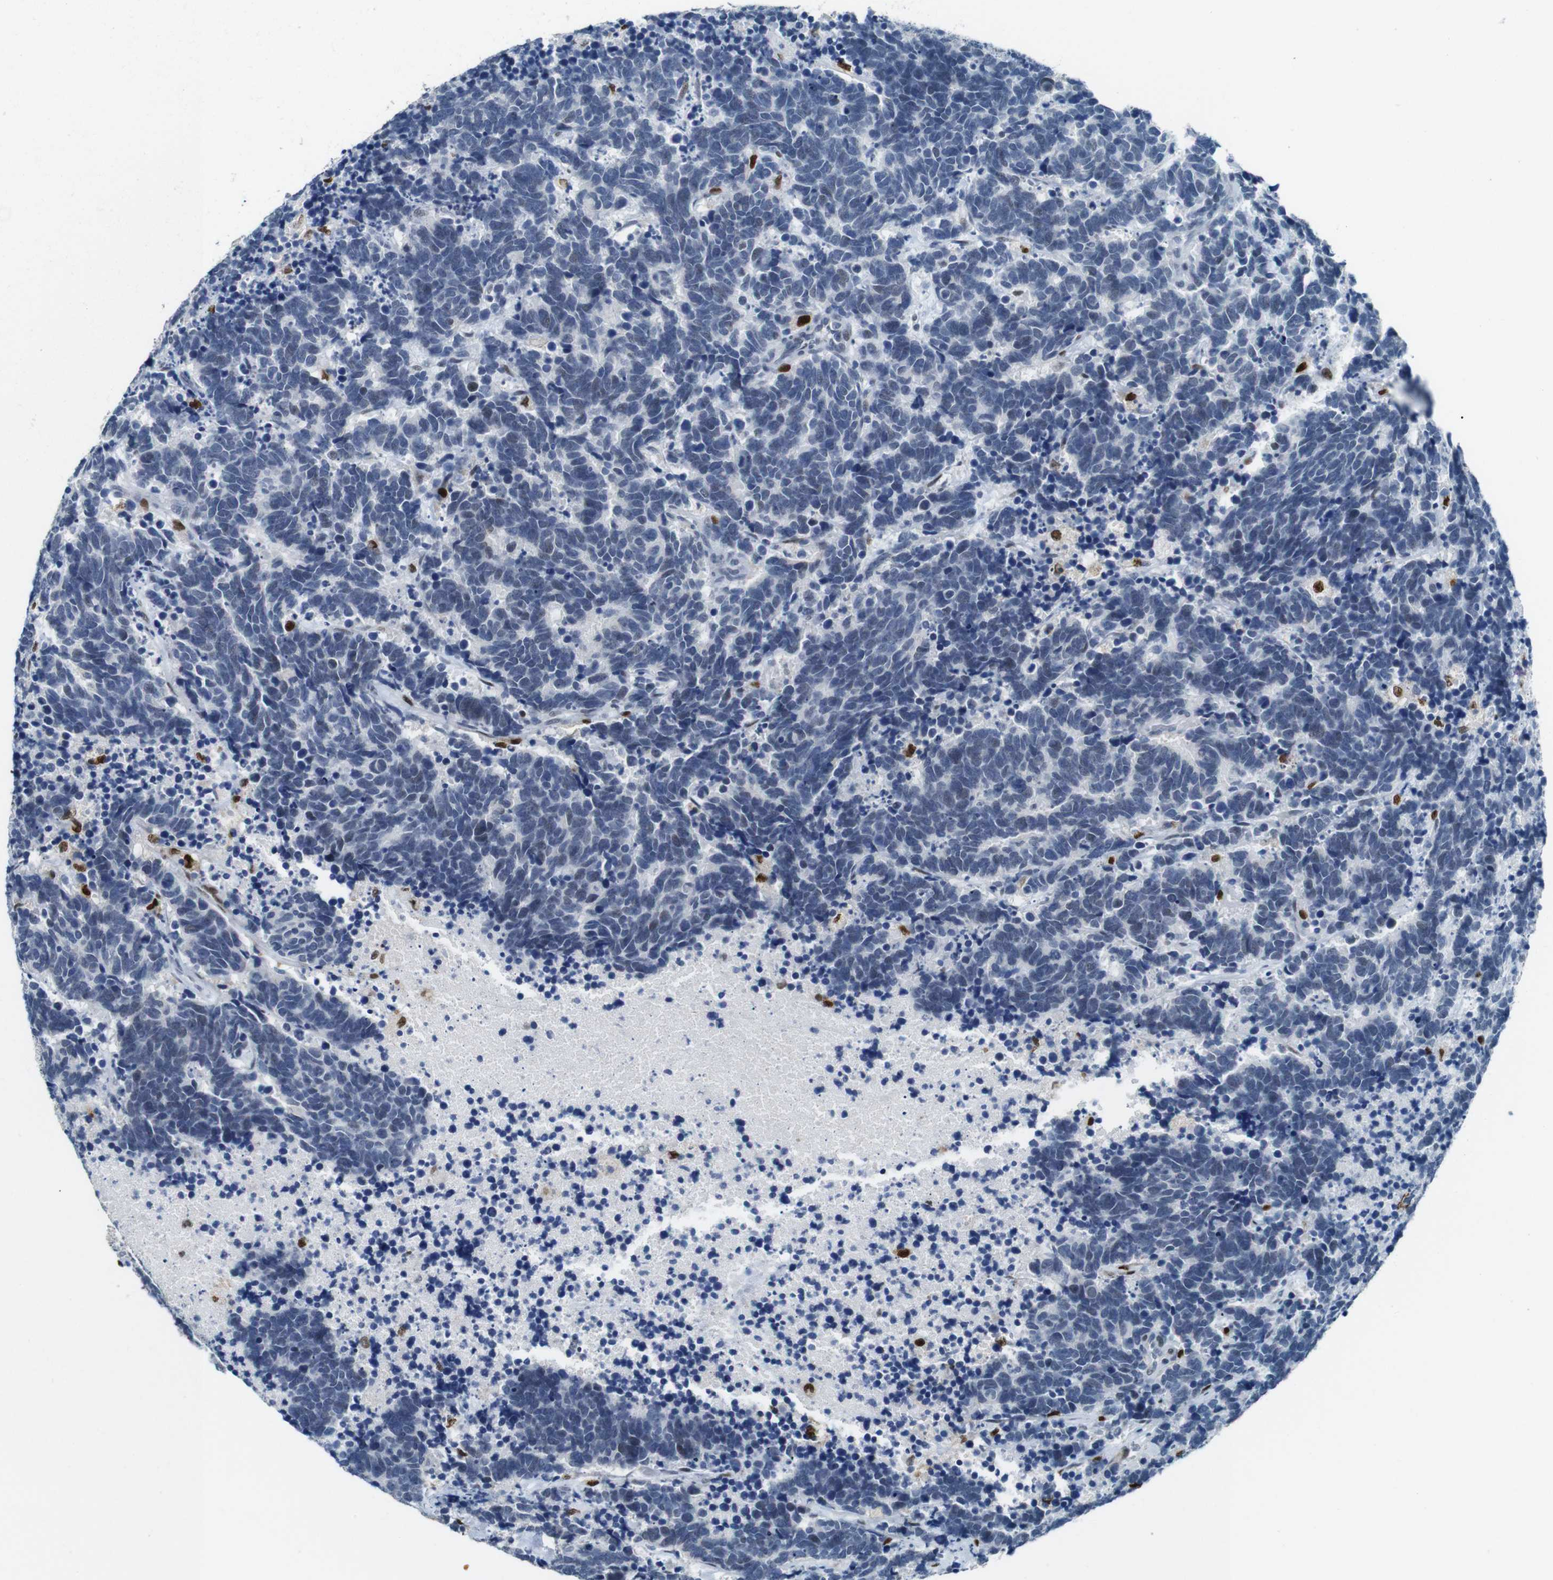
{"staining": {"intensity": "negative", "quantity": "none", "location": "none"}, "tissue": "carcinoid", "cell_type": "Tumor cells", "image_type": "cancer", "snomed": [{"axis": "morphology", "description": "Carcinoma, NOS"}, {"axis": "morphology", "description": "Carcinoid, malignant, NOS"}, {"axis": "topography", "description": "Urinary bladder"}], "caption": "High magnification brightfield microscopy of carcinoid stained with DAB (brown) and counterstained with hematoxylin (blue): tumor cells show no significant expression.", "gene": "IRF8", "patient": {"sex": "male", "age": 57}}